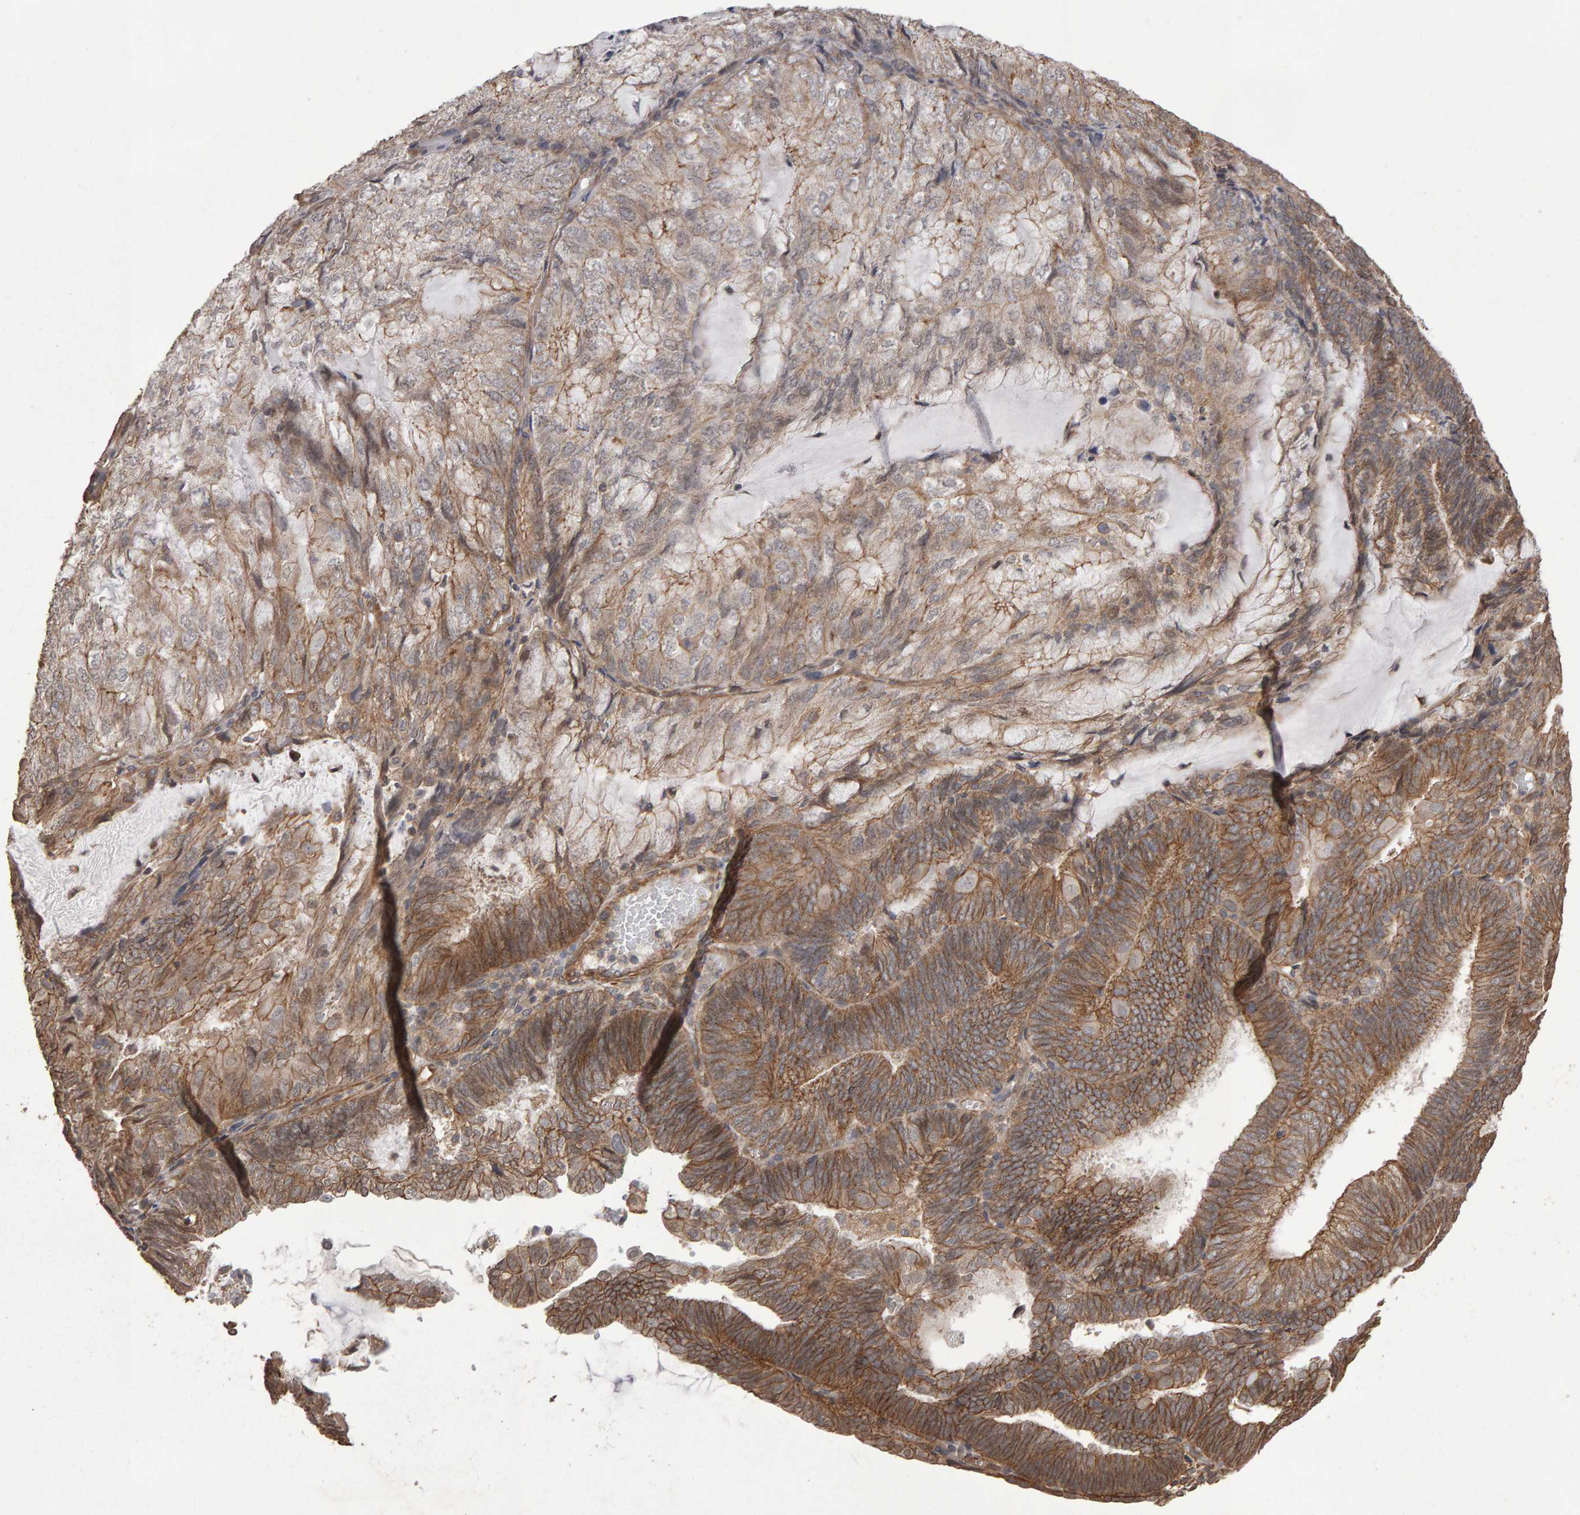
{"staining": {"intensity": "strong", "quantity": "25%-75%", "location": "cytoplasmic/membranous"}, "tissue": "endometrial cancer", "cell_type": "Tumor cells", "image_type": "cancer", "snomed": [{"axis": "morphology", "description": "Adenocarcinoma, NOS"}, {"axis": "topography", "description": "Endometrium"}], "caption": "Immunohistochemistry (DAB (3,3'-diaminobenzidine)) staining of adenocarcinoma (endometrial) displays strong cytoplasmic/membranous protein expression in about 25%-75% of tumor cells.", "gene": "SCRIB", "patient": {"sex": "female", "age": 81}}